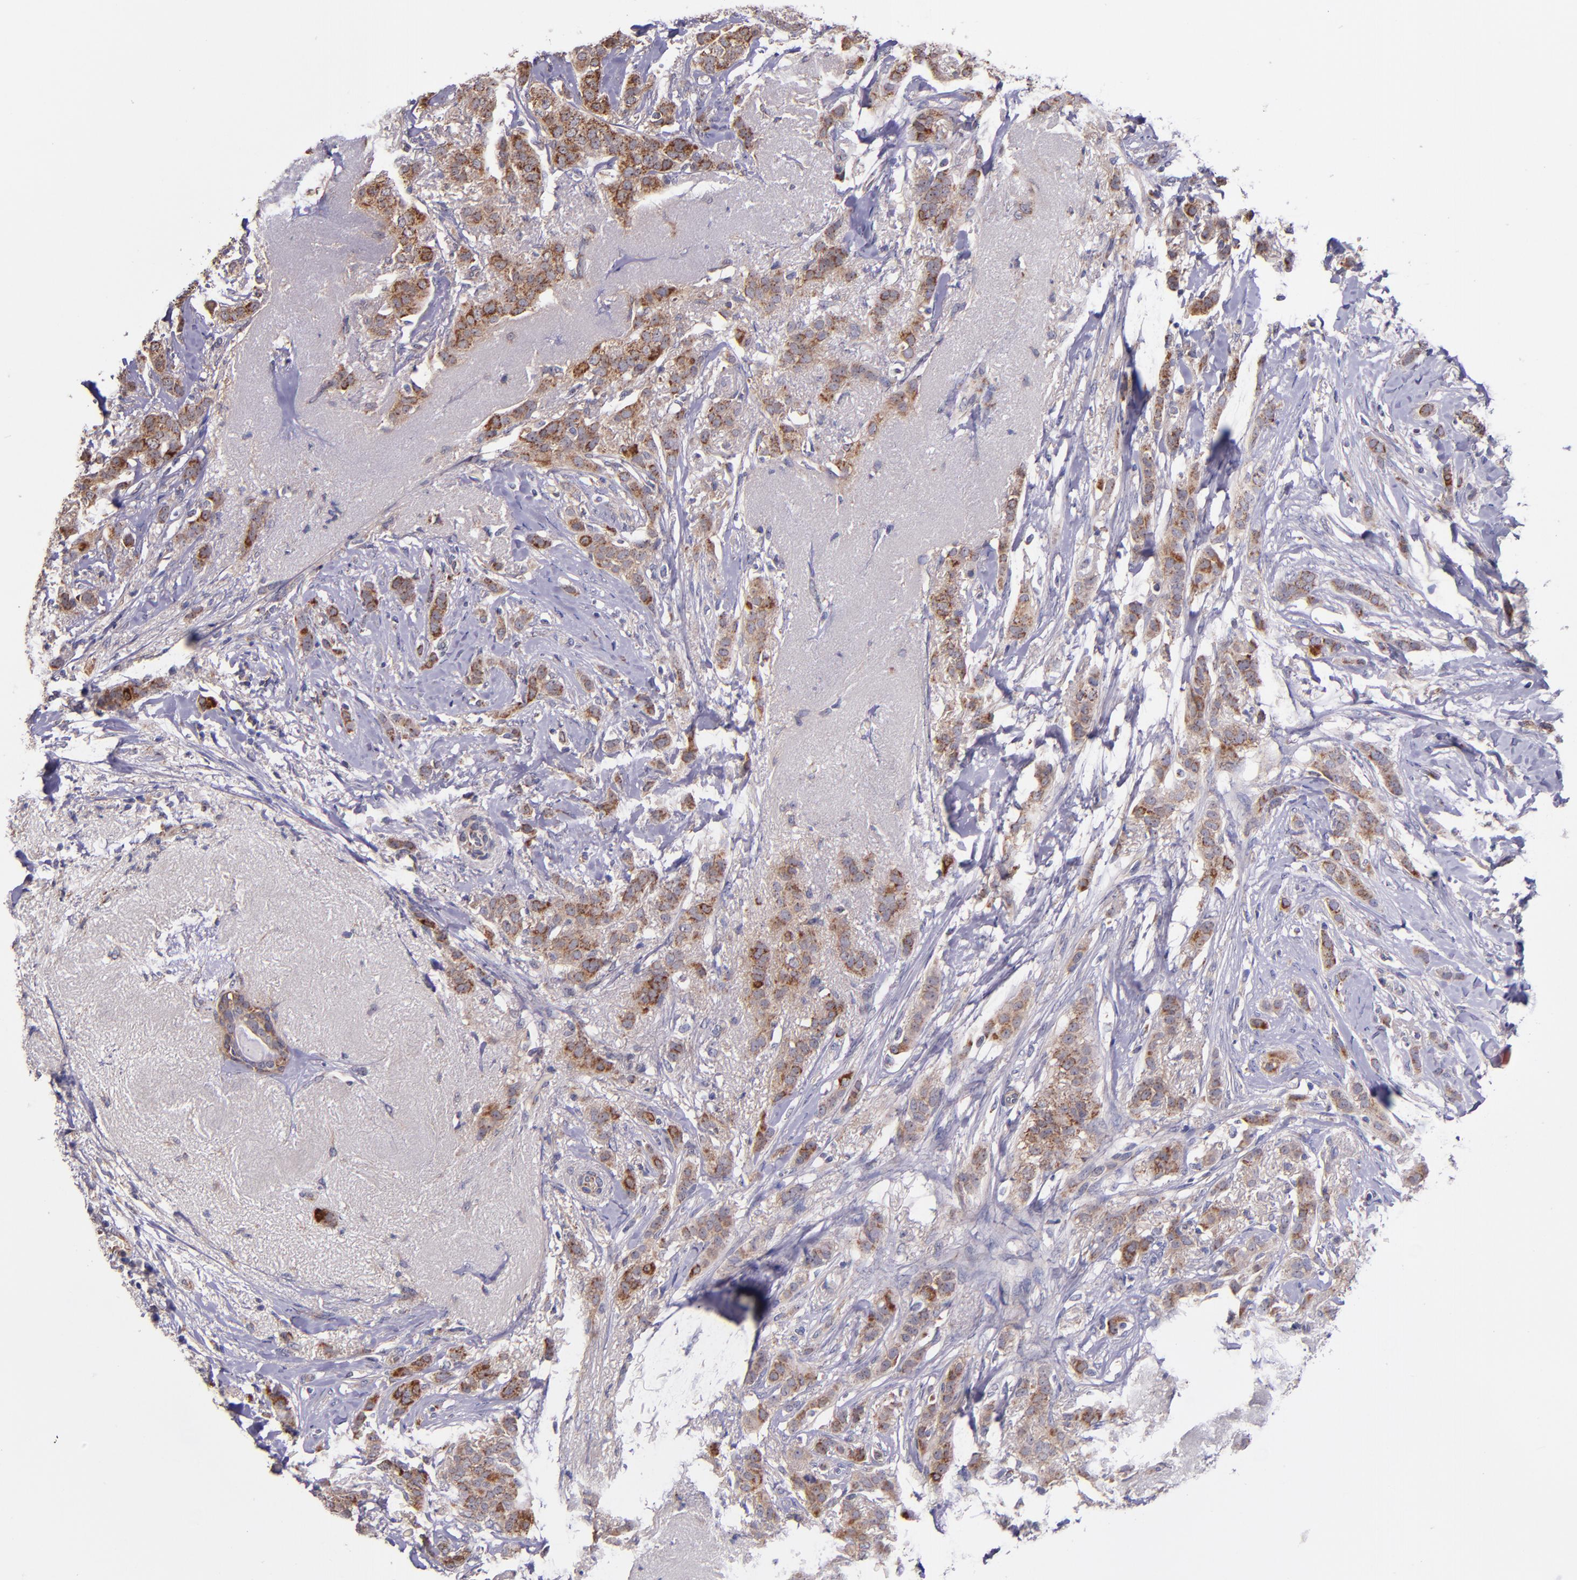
{"staining": {"intensity": "moderate", "quantity": ">75%", "location": "cytoplasmic/membranous"}, "tissue": "breast cancer", "cell_type": "Tumor cells", "image_type": "cancer", "snomed": [{"axis": "morphology", "description": "Lobular carcinoma"}, {"axis": "topography", "description": "Breast"}], "caption": "Protein staining exhibits moderate cytoplasmic/membranous staining in approximately >75% of tumor cells in breast lobular carcinoma.", "gene": "SHC1", "patient": {"sex": "female", "age": 55}}